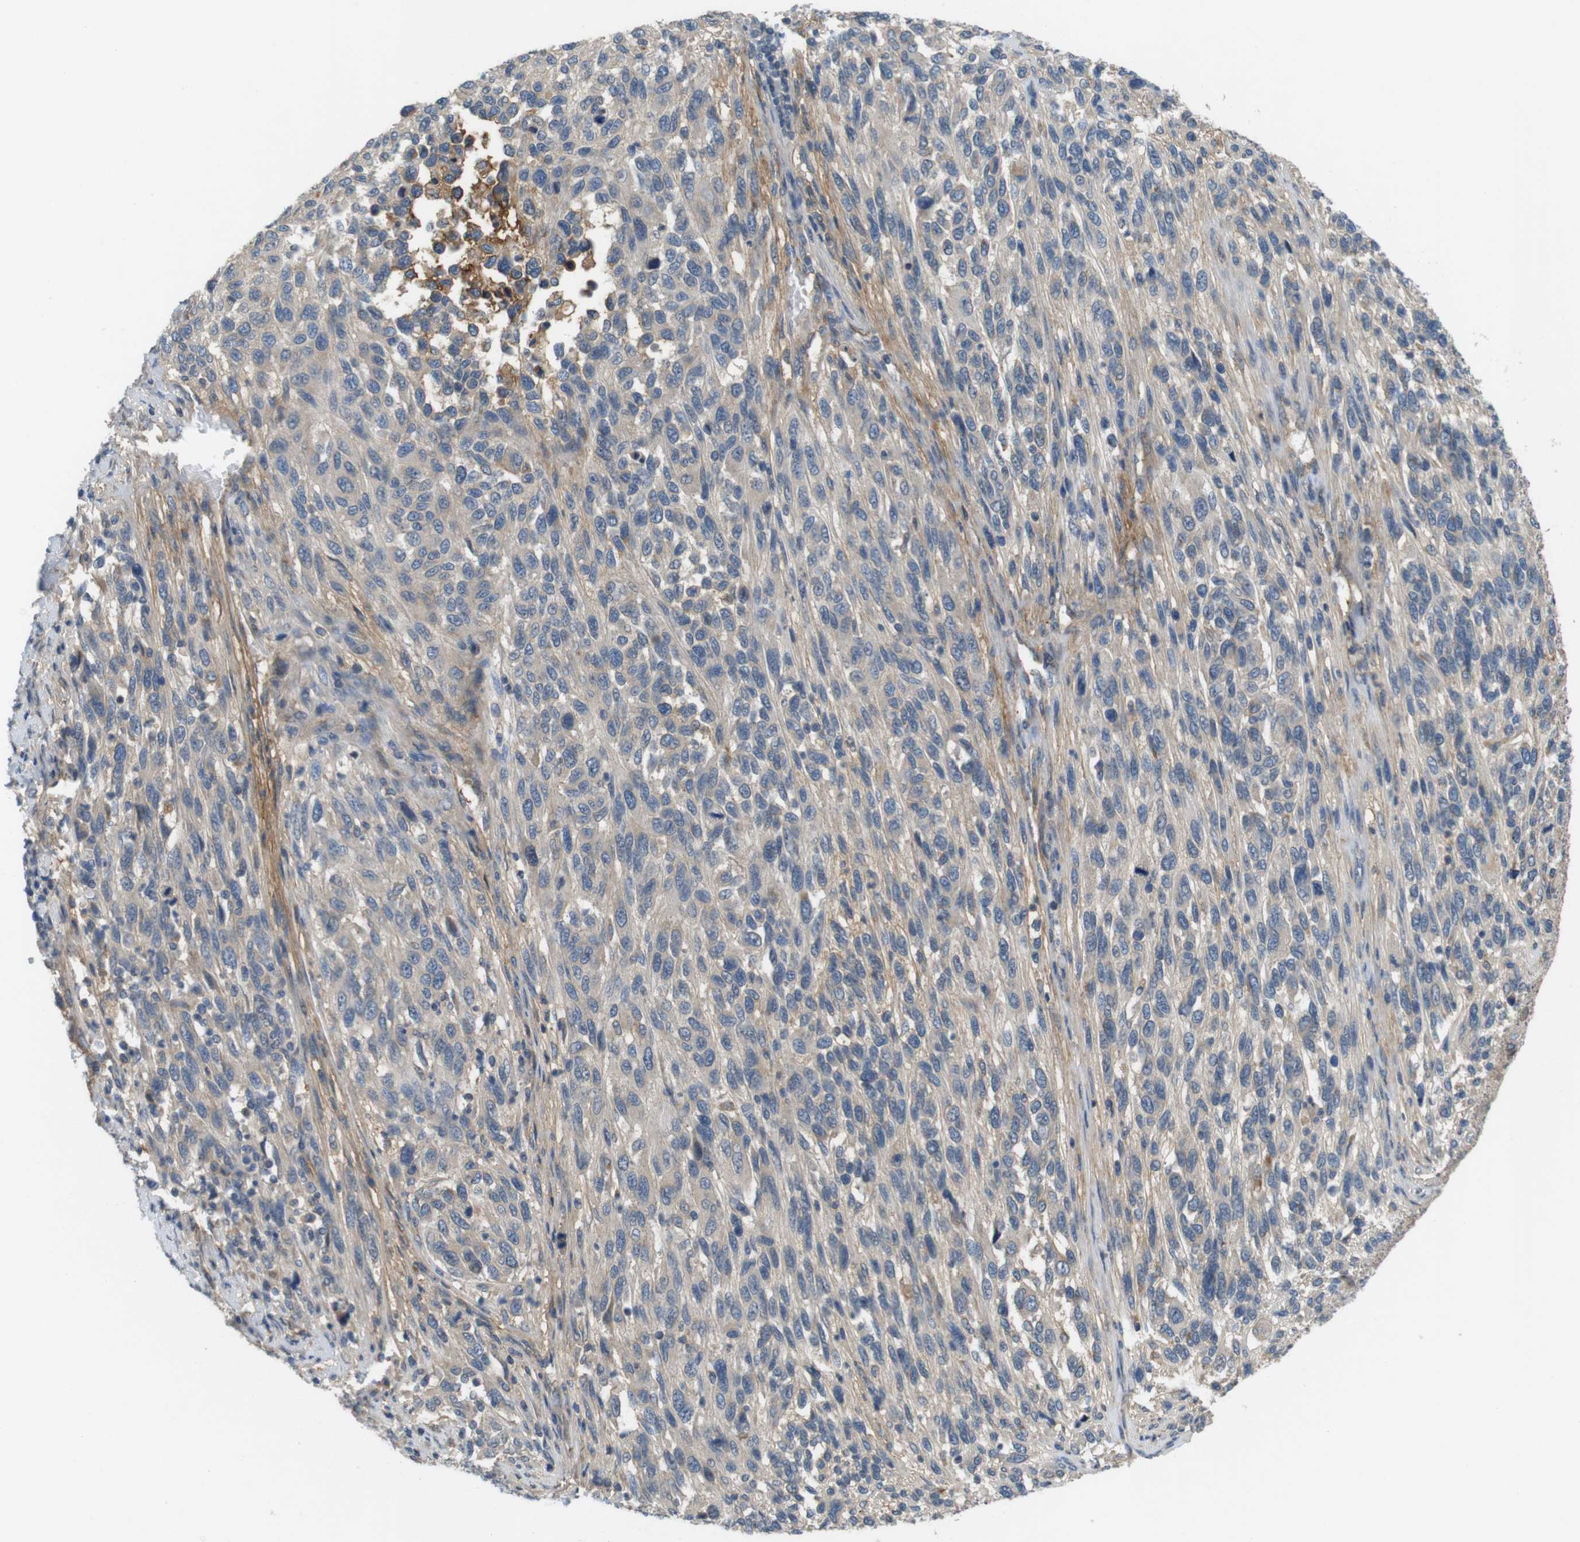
{"staining": {"intensity": "weak", "quantity": "25%-75%", "location": "cytoplasmic/membranous"}, "tissue": "melanoma", "cell_type": "Tumor cells", "image_type": "cancer", "snomed": [{"axis": "morphology", "description": "Malignant melanoma, Metastatic site"}, {"axis": "topography", "description": "Lymph node"}], "caption": "High-power microscopy captured an immunohistochemistry (IHC) image of melanoma, revealing weak cytoplasmic/membranous staining in approximately 25%-75% of tumor cells.", "gene": "BVES", "patient": {"sex": "male", "age": 61}}